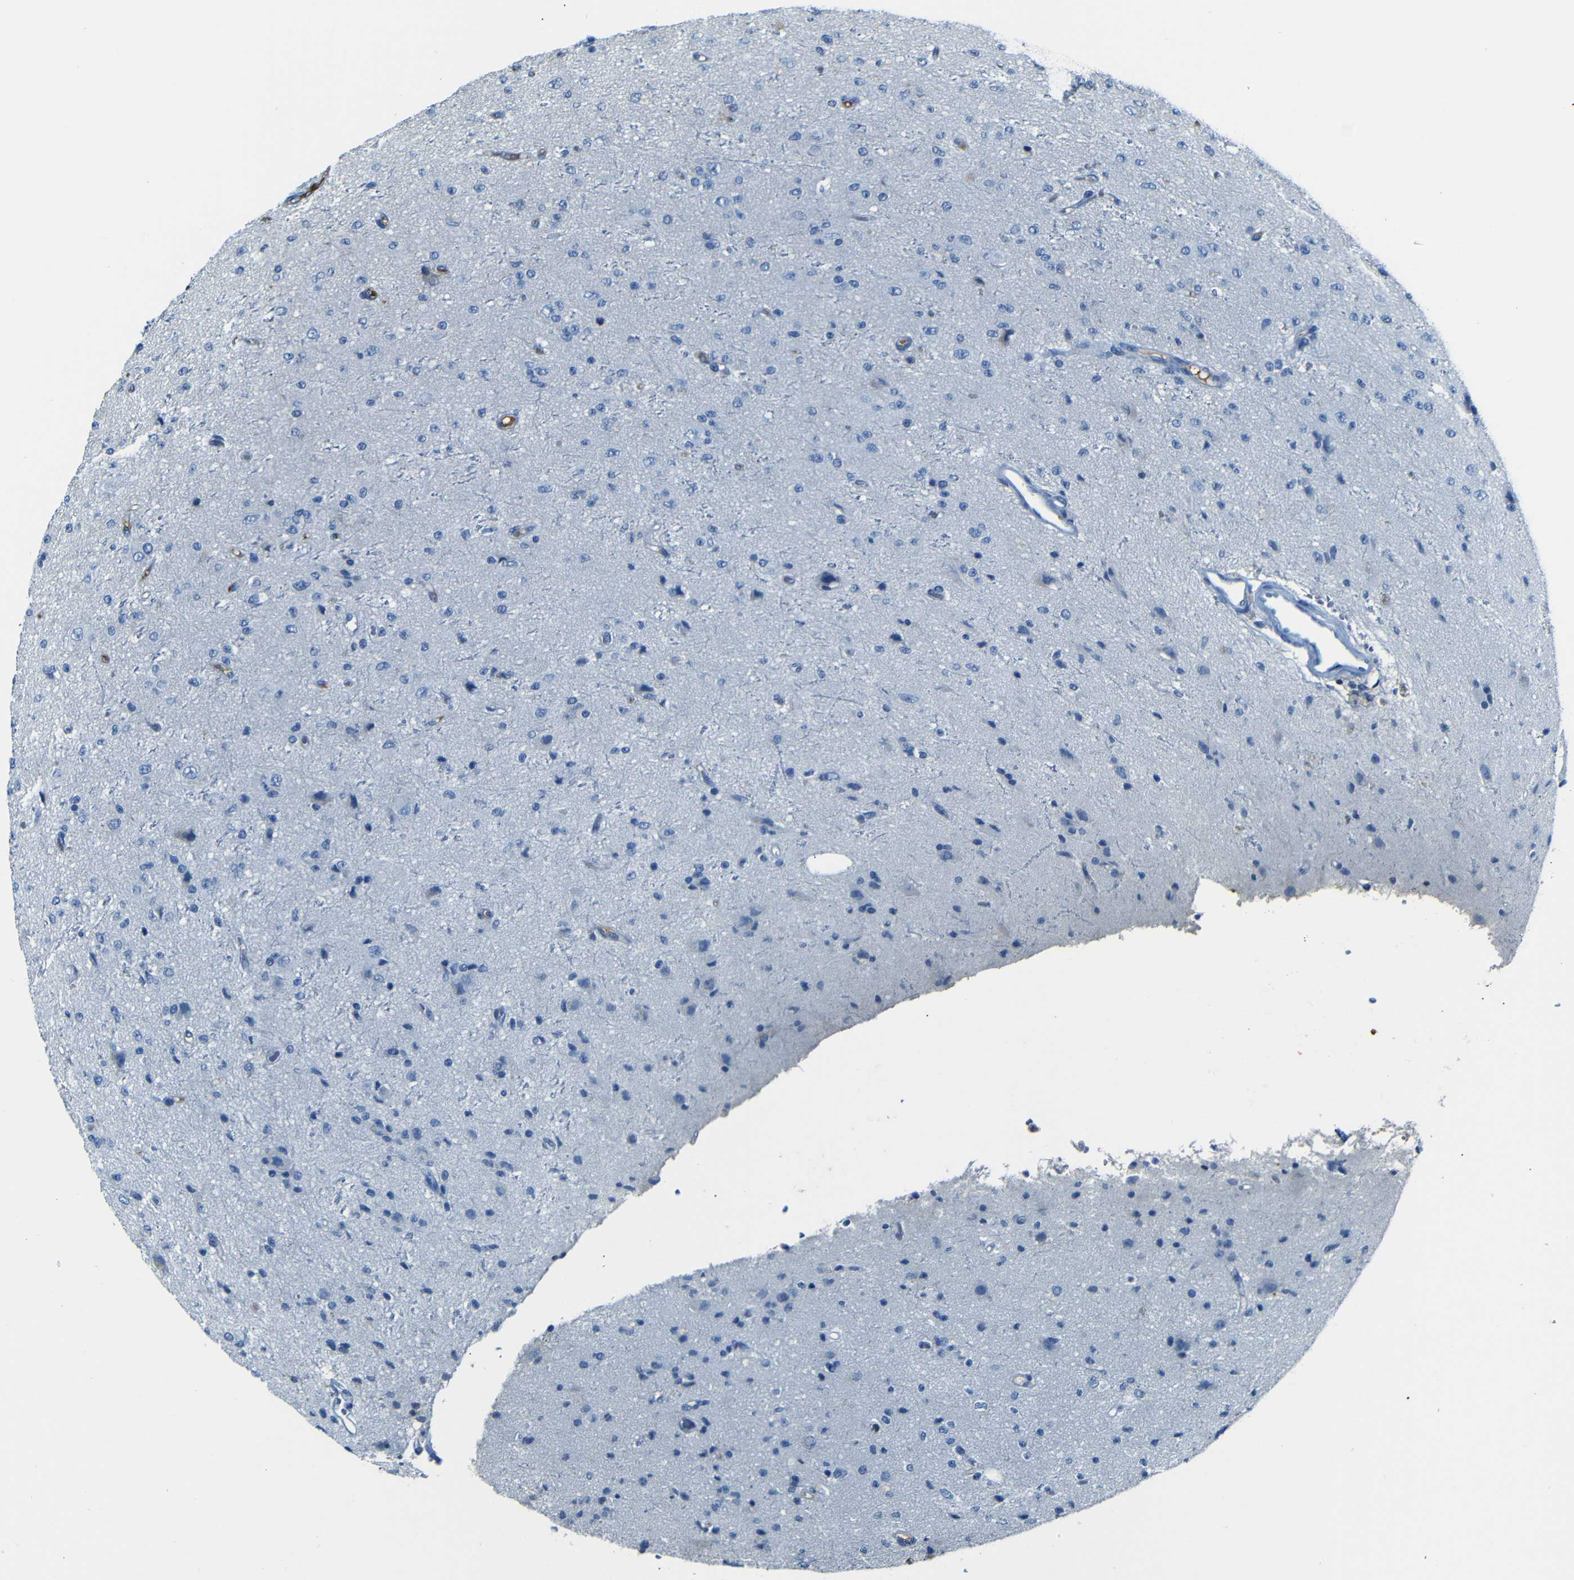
{"staining": {"intensity": "negative", "quantity": "none", "location": "none"}, "tissue": "glioma", "cell_type": "Tumor cells", "image_type": "cancer", "snomed": [{"axis": "morphology", "description": "Glioma, malignant, High grade"}, {"axis": "topography", "description": "pancreas cauda"}], "caption": "Histopathology image shows no protein positivity in tumor cells of glioma tissue. (Brightfield microscopy of DAB immunohistochemistry (IHC) at high magnification).", "gene": "SERPINA1", "patient": {"sex": "male", "age": 60}}